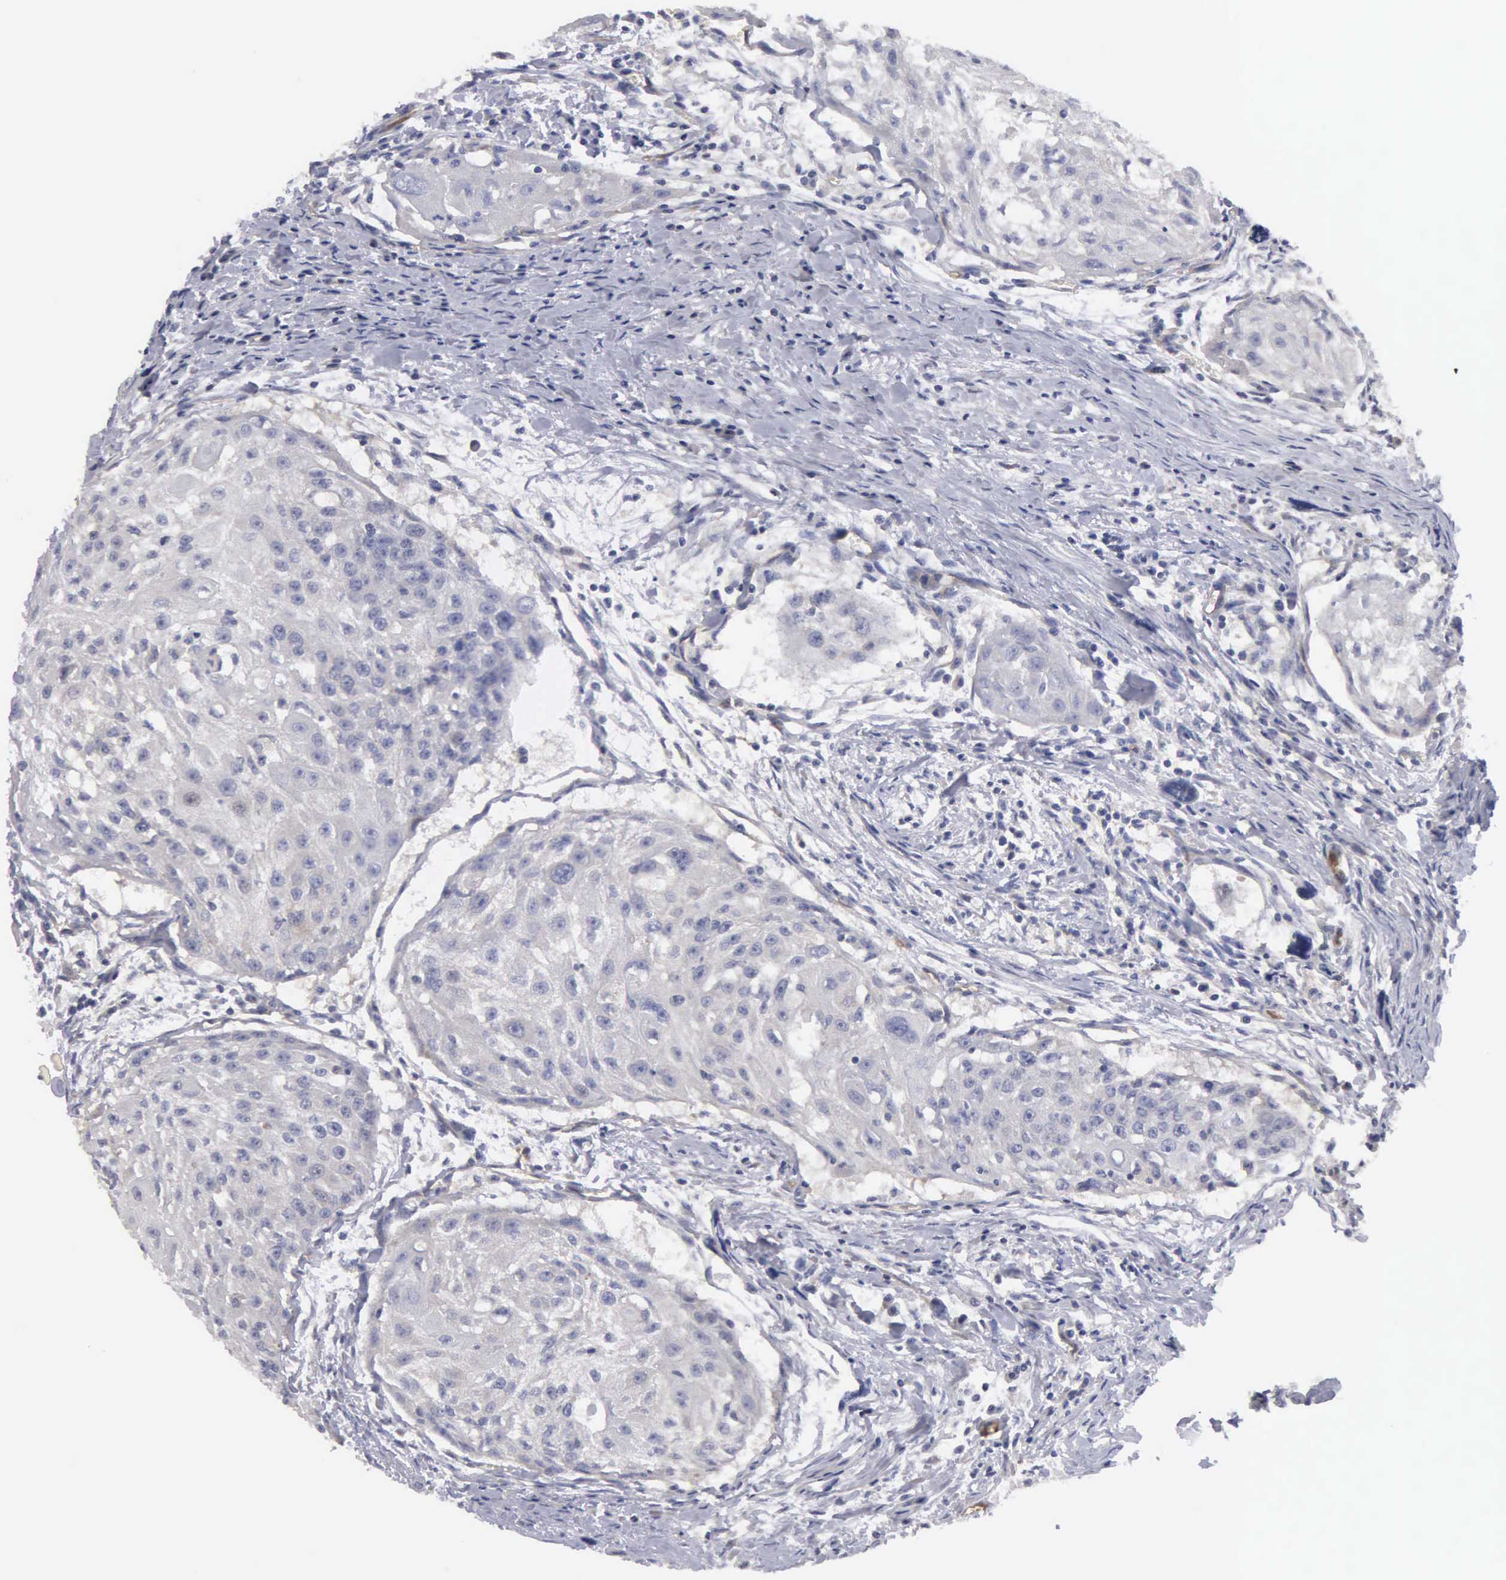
{"staining": {"intensity": "negative", "quantity": "none", "location": "none"}, "tissue": "head and neck cancer", "cell_type": "Tumor cells", "image_type": "cancer", "snomed": [{"axis": "morphology", "description": "Squamous cell carcinoma, NOS"}, {"axis": "topography", "description": "Head-Neck"}], "caption": "Human squamous cell carcinoma (head and neck) stained for a protein using immunohistochemistry (IHC) reveals no positivity in tumor cells.", "gene": "RDX", "patient": {"sex": "male", "age": 64}}